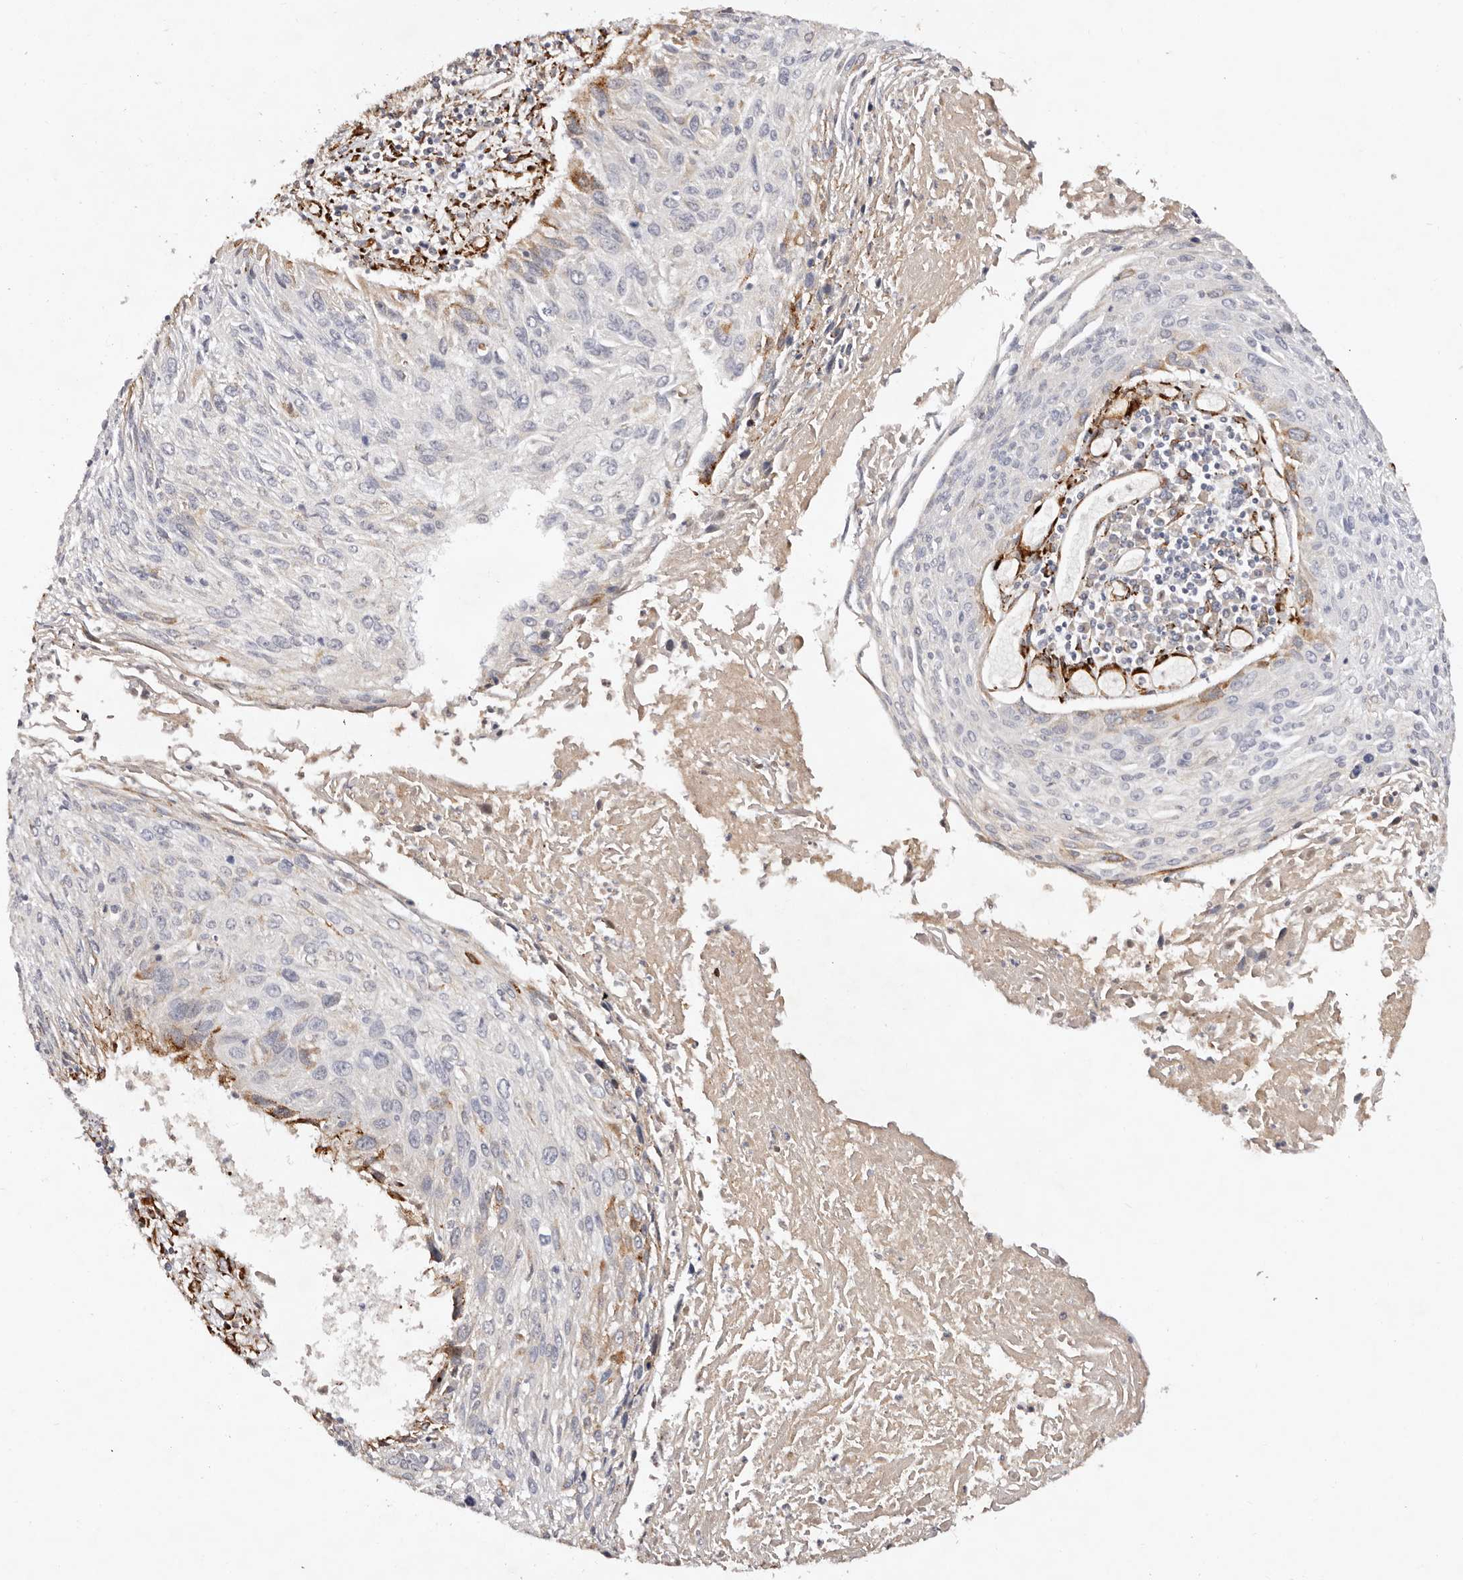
{"staining": {"intensity": "moderate", "quantity": "<25%", "location": "cytoplasmic/membranous"}, "tissue": "cervical cancer", "cell_type": "Tumor cells", "image_type": "cancer", "snomed": [{"axis": "morphology", "description": "Squamous cell carcinoma, NOS"}, {"axis": "topography", "description": "Cervix"}], "caption": "DAB (3,3'-diaminobenzidine) immunohistochemical staining of cervical cancer exhibits moderate cytoplasmic/membranous protein positivity in approximately <25% of tumor cells.", "gene": "SERPINH1", "patient": {"sex": "female", "age": 51}}